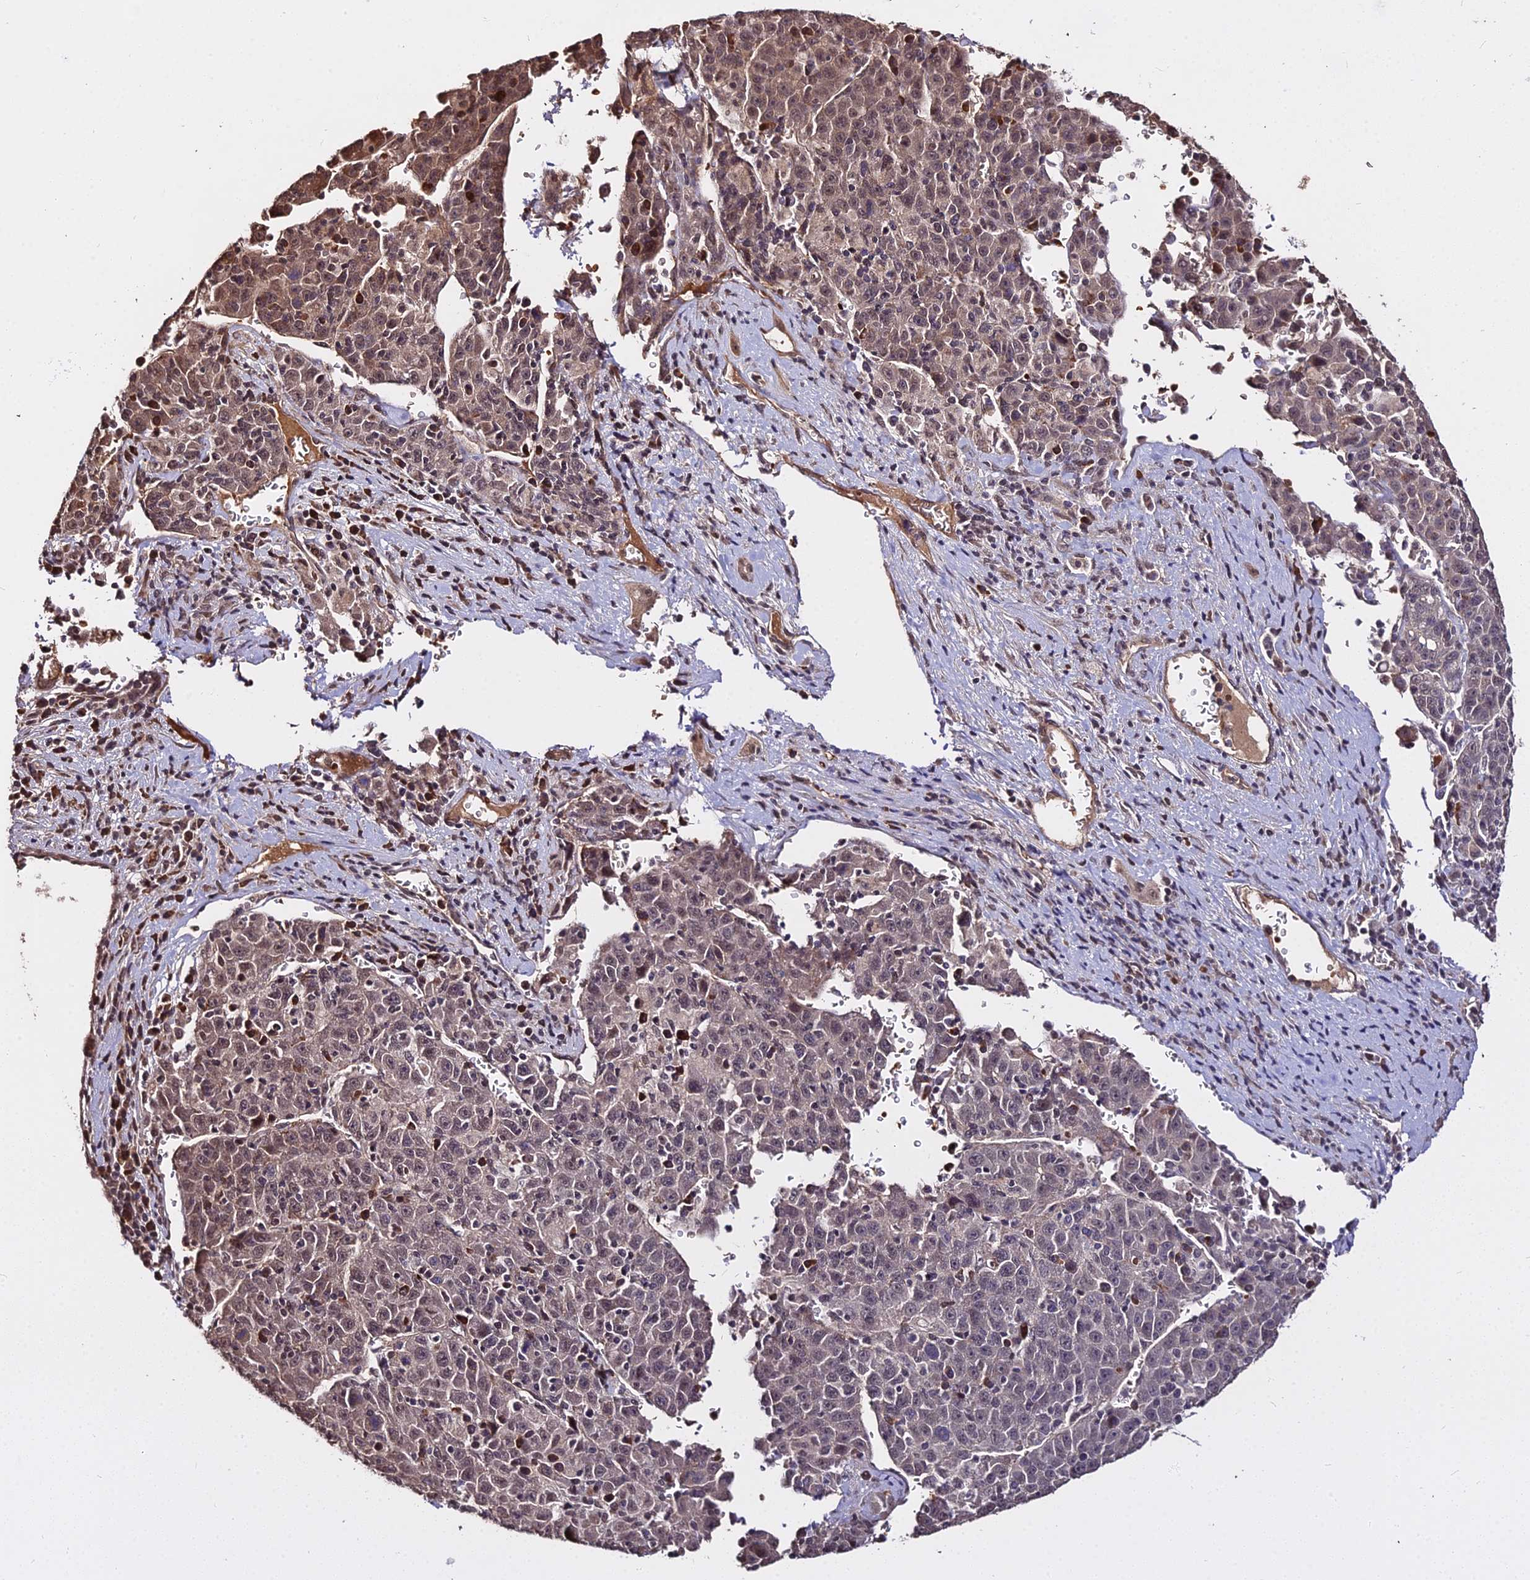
{"staining": {"intensity": "moderate", "quantity": "25%-75%", "location": "cytoplasmic/membranous,nuclear"}, "tissue": "liver cancer", "cell_type": "Tumor cells", "image_type": "cancer", "snomed": [{"axis": "morphology", "description": "Carcinoma, Hepatocellular, NOS"}, {"axis": "topography", "description": "Liver"}], "caption": "IHC histopathology image of liver hepatocellular carcinoma stained for a protein (brown), which reveals medium levels of moderate cytoplasmic/membranous and nuclear positivity in approximately 25%-75% of tumor cells.", "gene": "ZDBF2", "patient": {"sex": "female", "age": 53}}